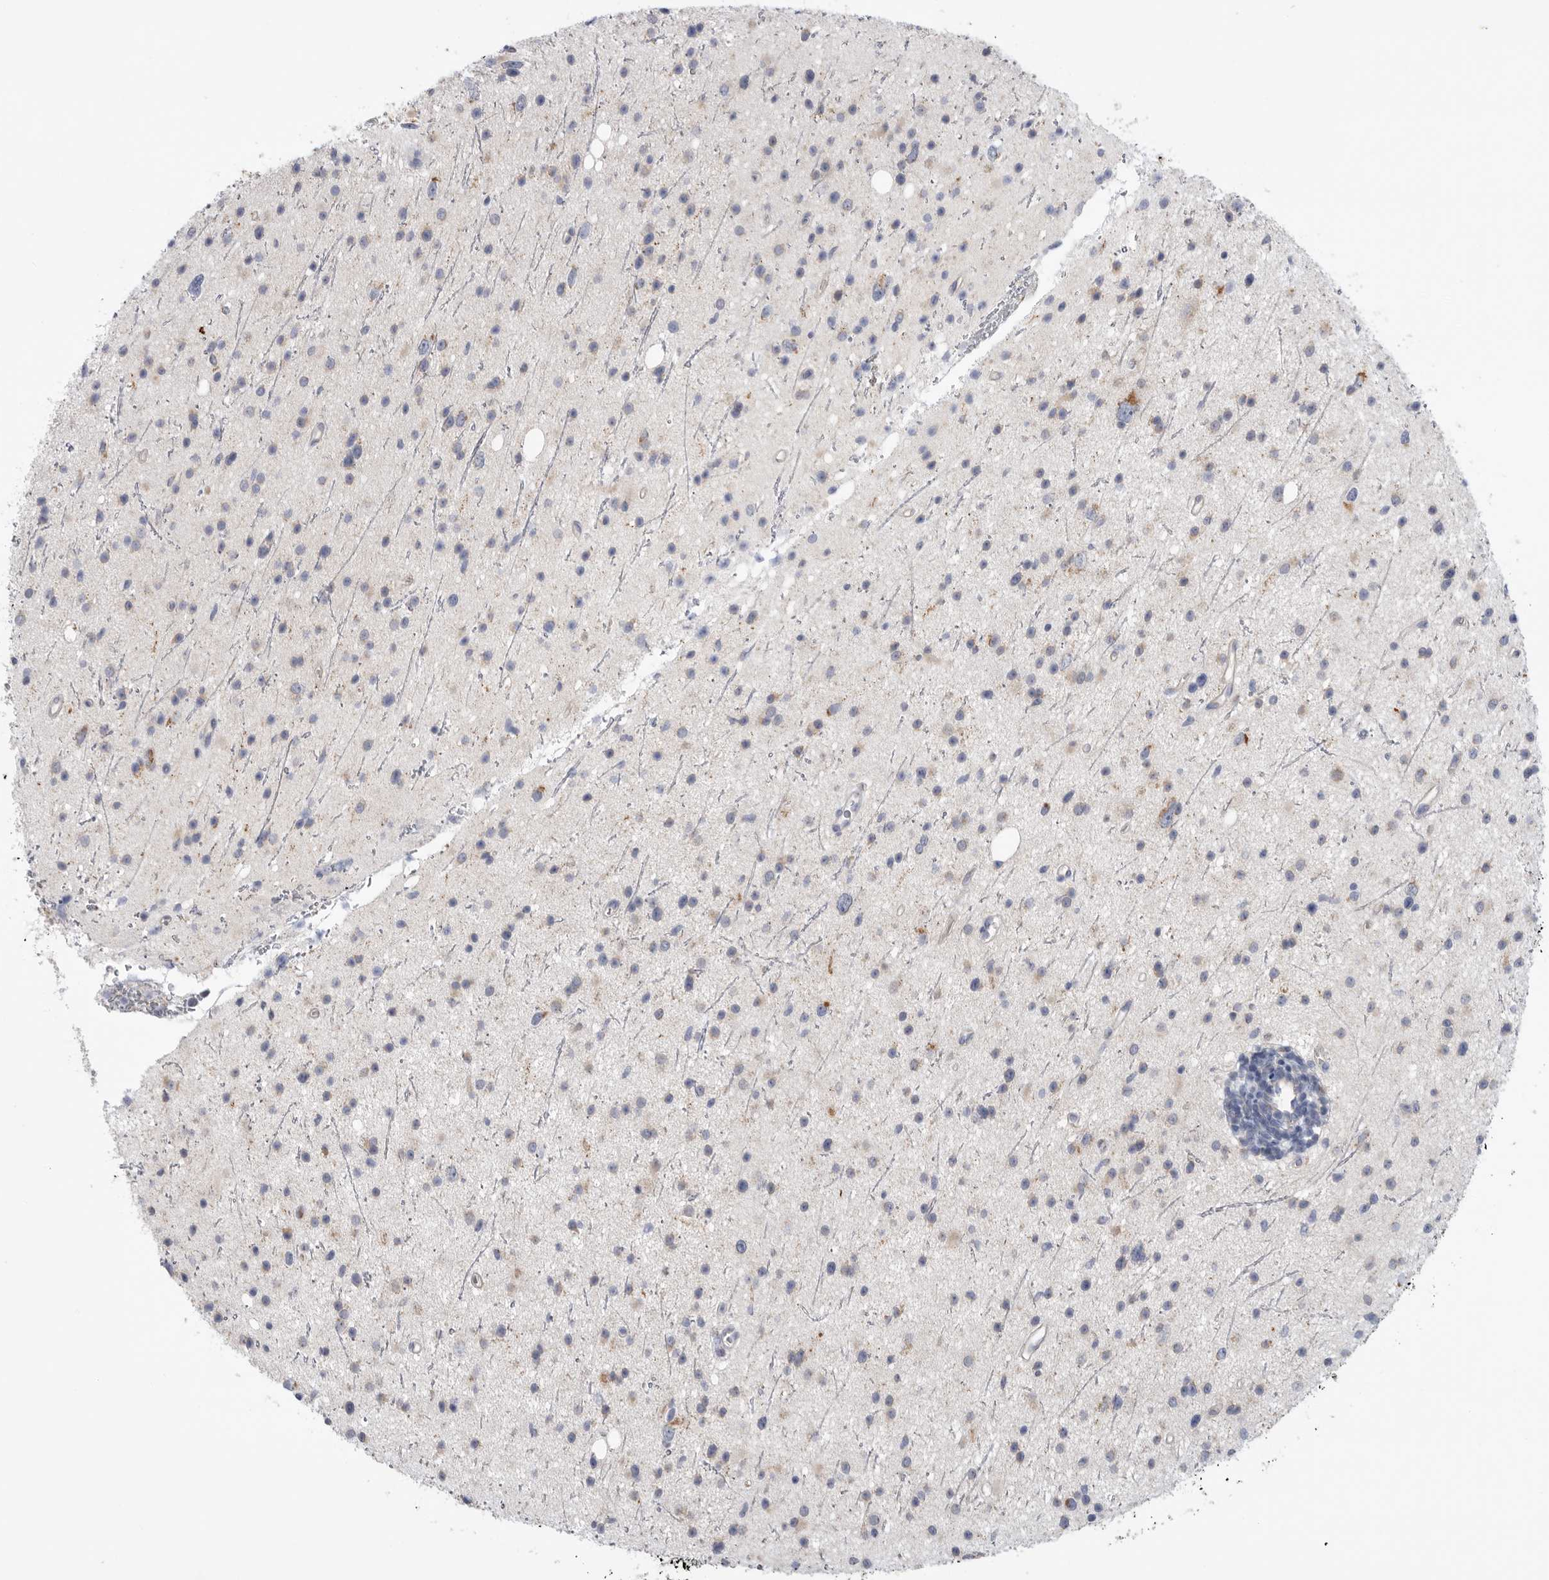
{"staining": {"intensity": "negative", "quantity": "none", "location": "none"}, "tissue": "glioma", "cell_type": "Tumor cells", "image_type": "cancer", "snomed": [{"axis": "morphology", "description": "Glioma, malignant, Low grade"}, {"axis": "topography", "description": "Cerebral cortex"}], "caption": "A histopathology image of human malignant low-grade glioma is negative for staining in tumor cells.", "gene": "MTFR1L", "patient": {"sex": "female", "age": 39}}